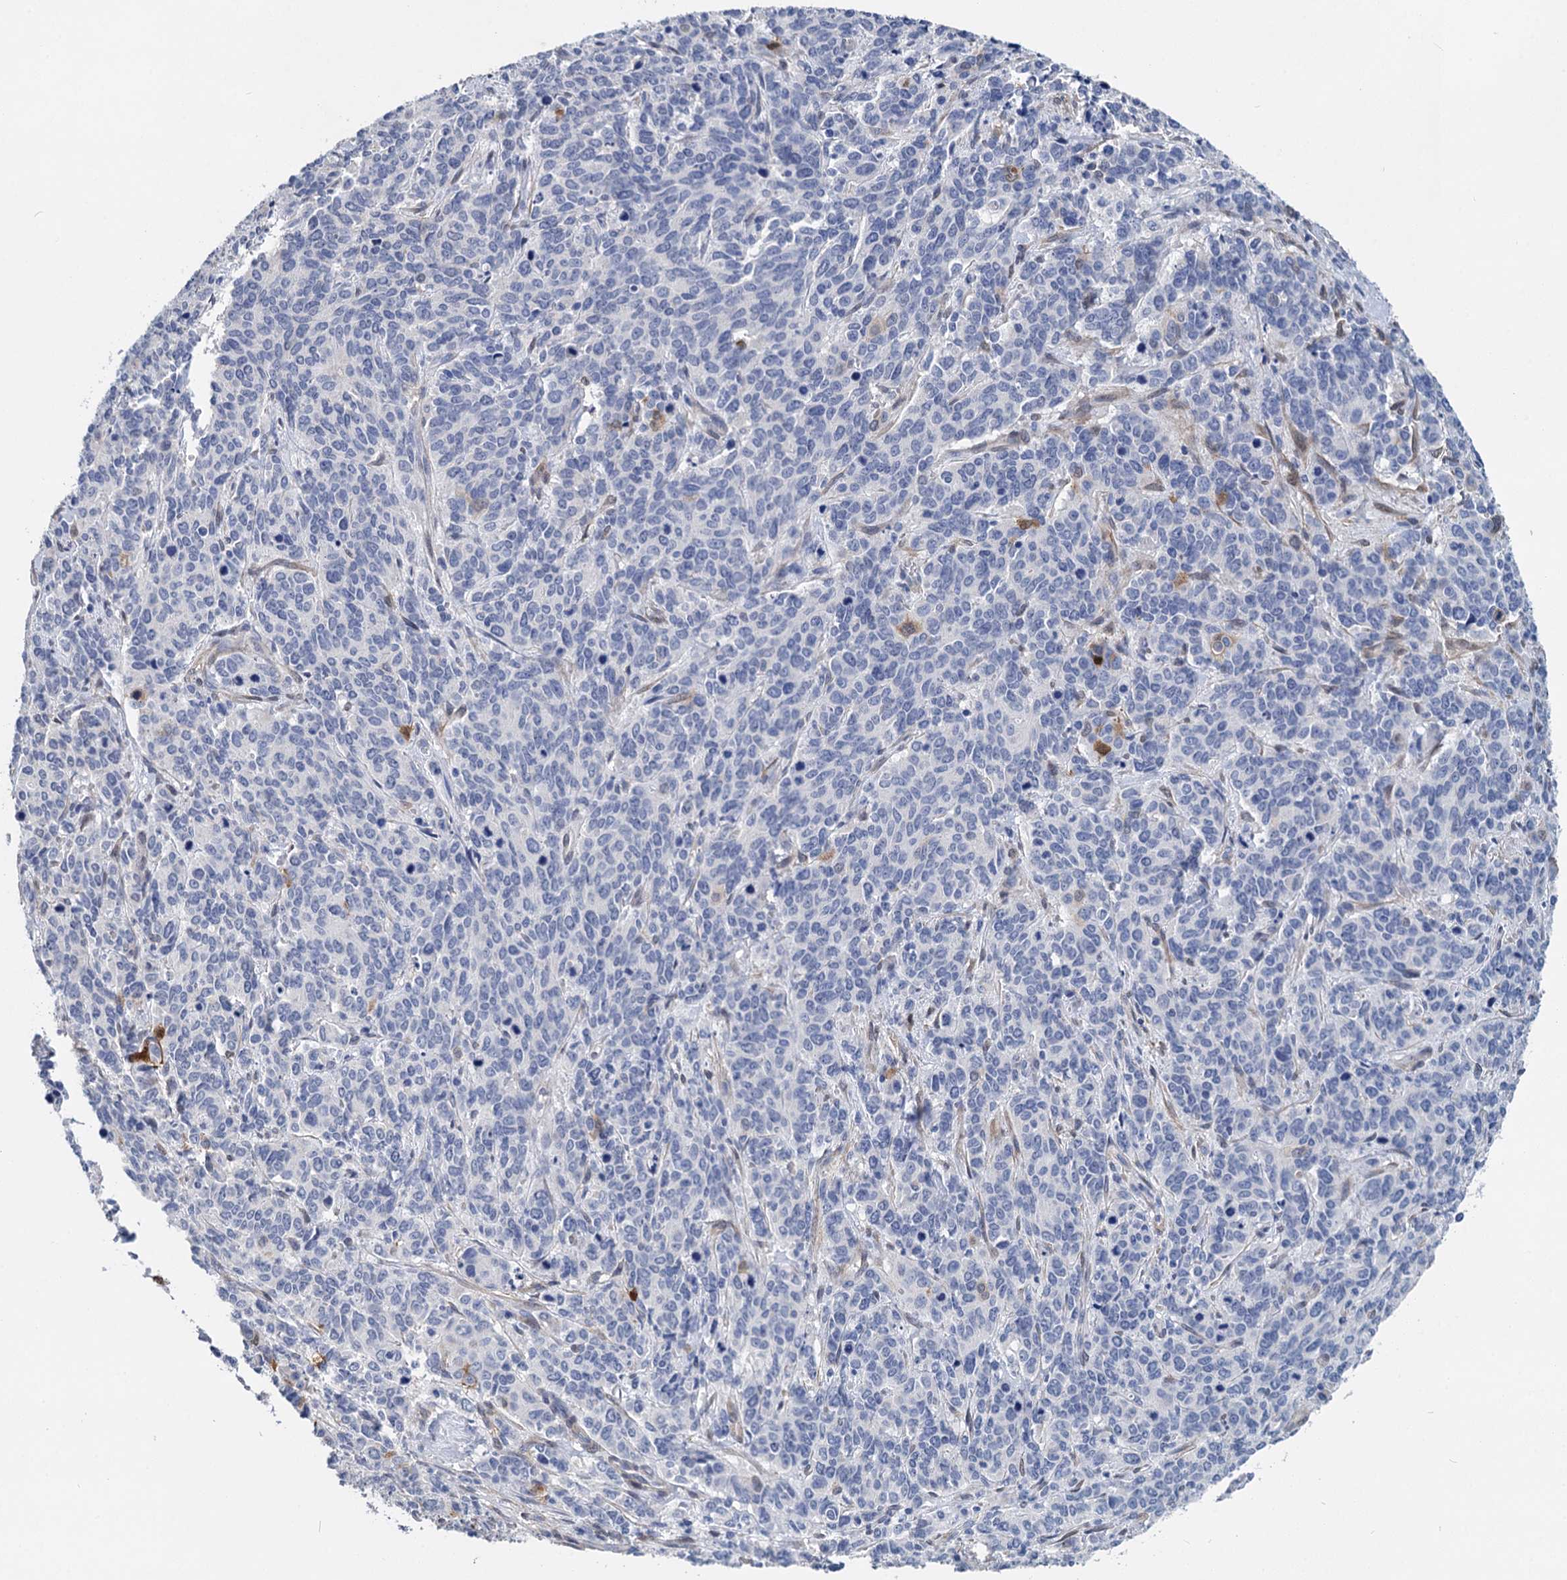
{"staining": {"intensity": "negative", "quantity": "none", "location": "none"}, "tissue": "cervical cancer", "cell_type": "Tumor cells", "image_type": "cancer", "snomed": [{"axis": "morphology", "description": "Squamous cell carcinoma, NOS"}, {"axis": "topography", "description": "Cervix"}], "caption": "Protein analysis of cervical cancer demonstrates no significant positivity in tumor cells.", "gene": "GSTM3", "patient": {"sex": "female", "age": 60}}